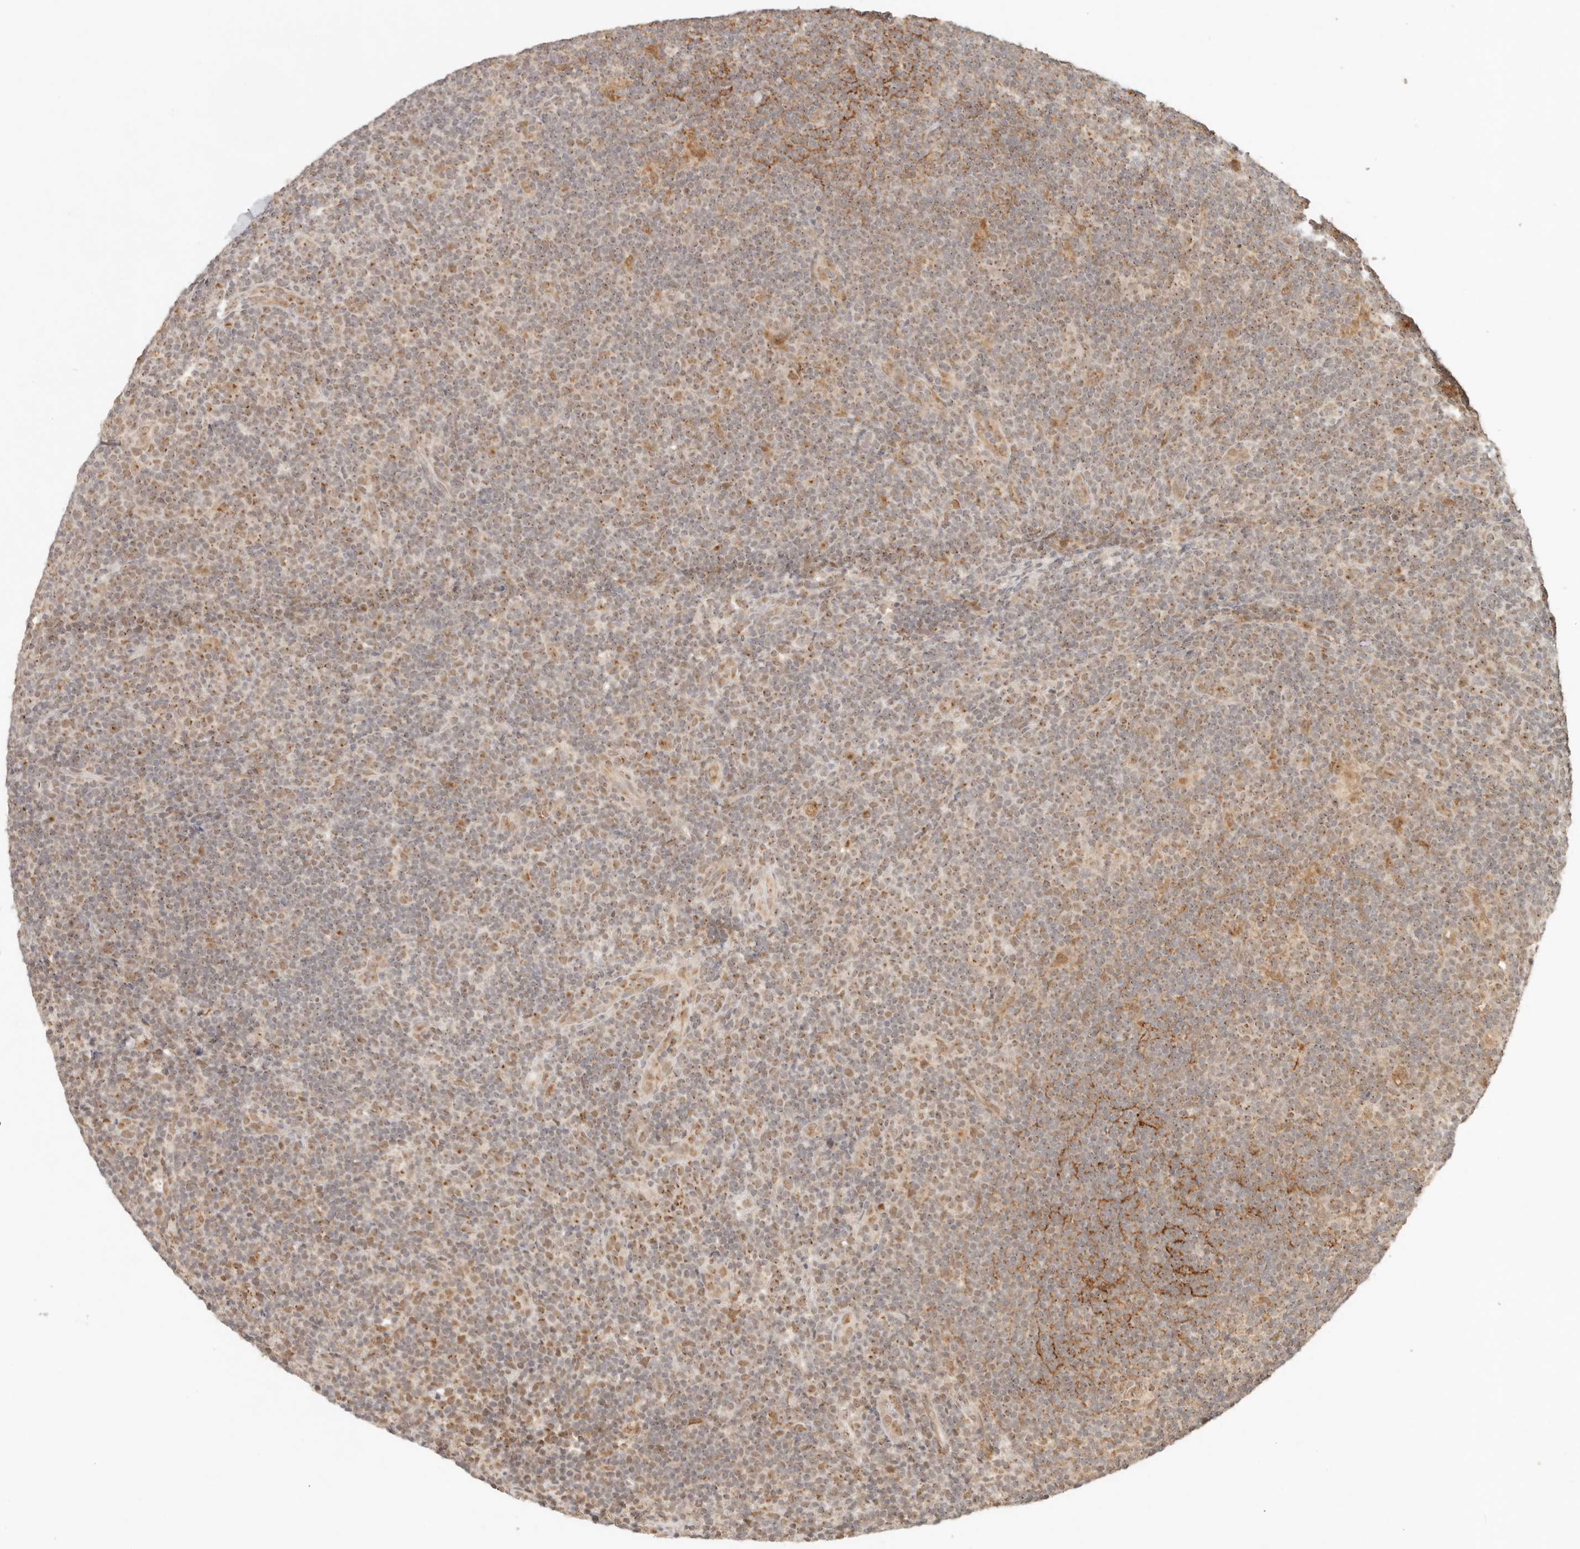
{"staining": {"intensity": "weak", "quantity": ">75%", "location": "cytoplasmic/membranous,nuclear"}, "tissue": "lymphoma", "cell_type": "Tumor cells", "image_type": "cancer", "snomed": [{"axis": "morphology", "description": "Hodgkin's disease, NOS"}, {"axis": "topography", "description": "Lymph node"}], "caption": "Immunohistochemistry (IHC) (DAB) staining of Hodgkin's disease reveals weak cytoplasmic/membranous and nuclear protein expression in about >75% of tumor cells.", "gene": "INTS11", "patient": {"sex": "female", "age": 57}}